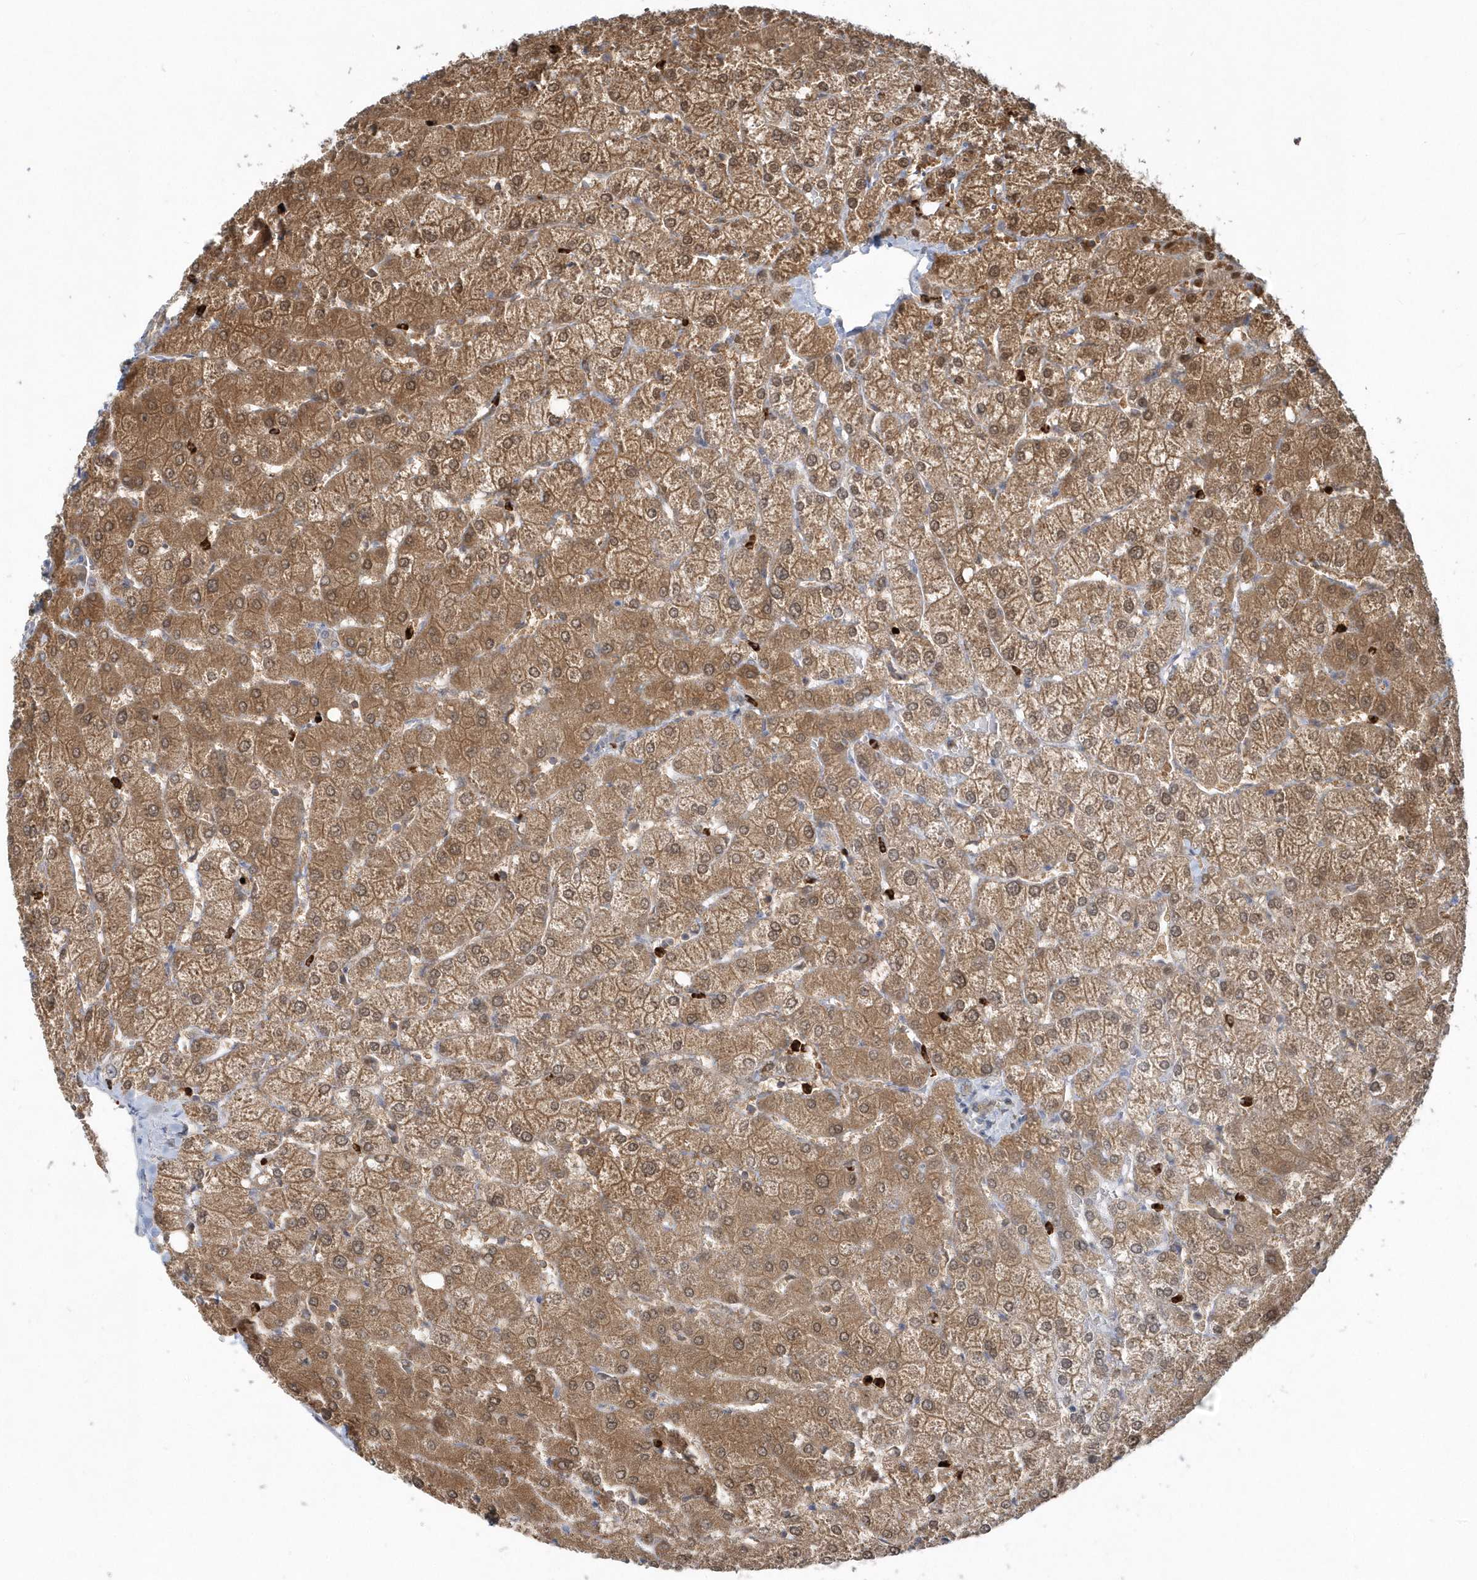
{"staining": {"intensity": "negative", "quantity": "none", "location": "none"}, "tissue": "liver", "cell_type": "Cholangiocytes", "image_type": "normal", "snomed": [{"axis": "morphology", "description": "Normal tissue, NOS"}, {"axis": "topography", "description": "Liver"}], "caption": "Micrograph shows no protein positivity in cholangiocytes of benign liver.", "gene": "RNF7", "patient": {"sex": "female", "age": 54}}